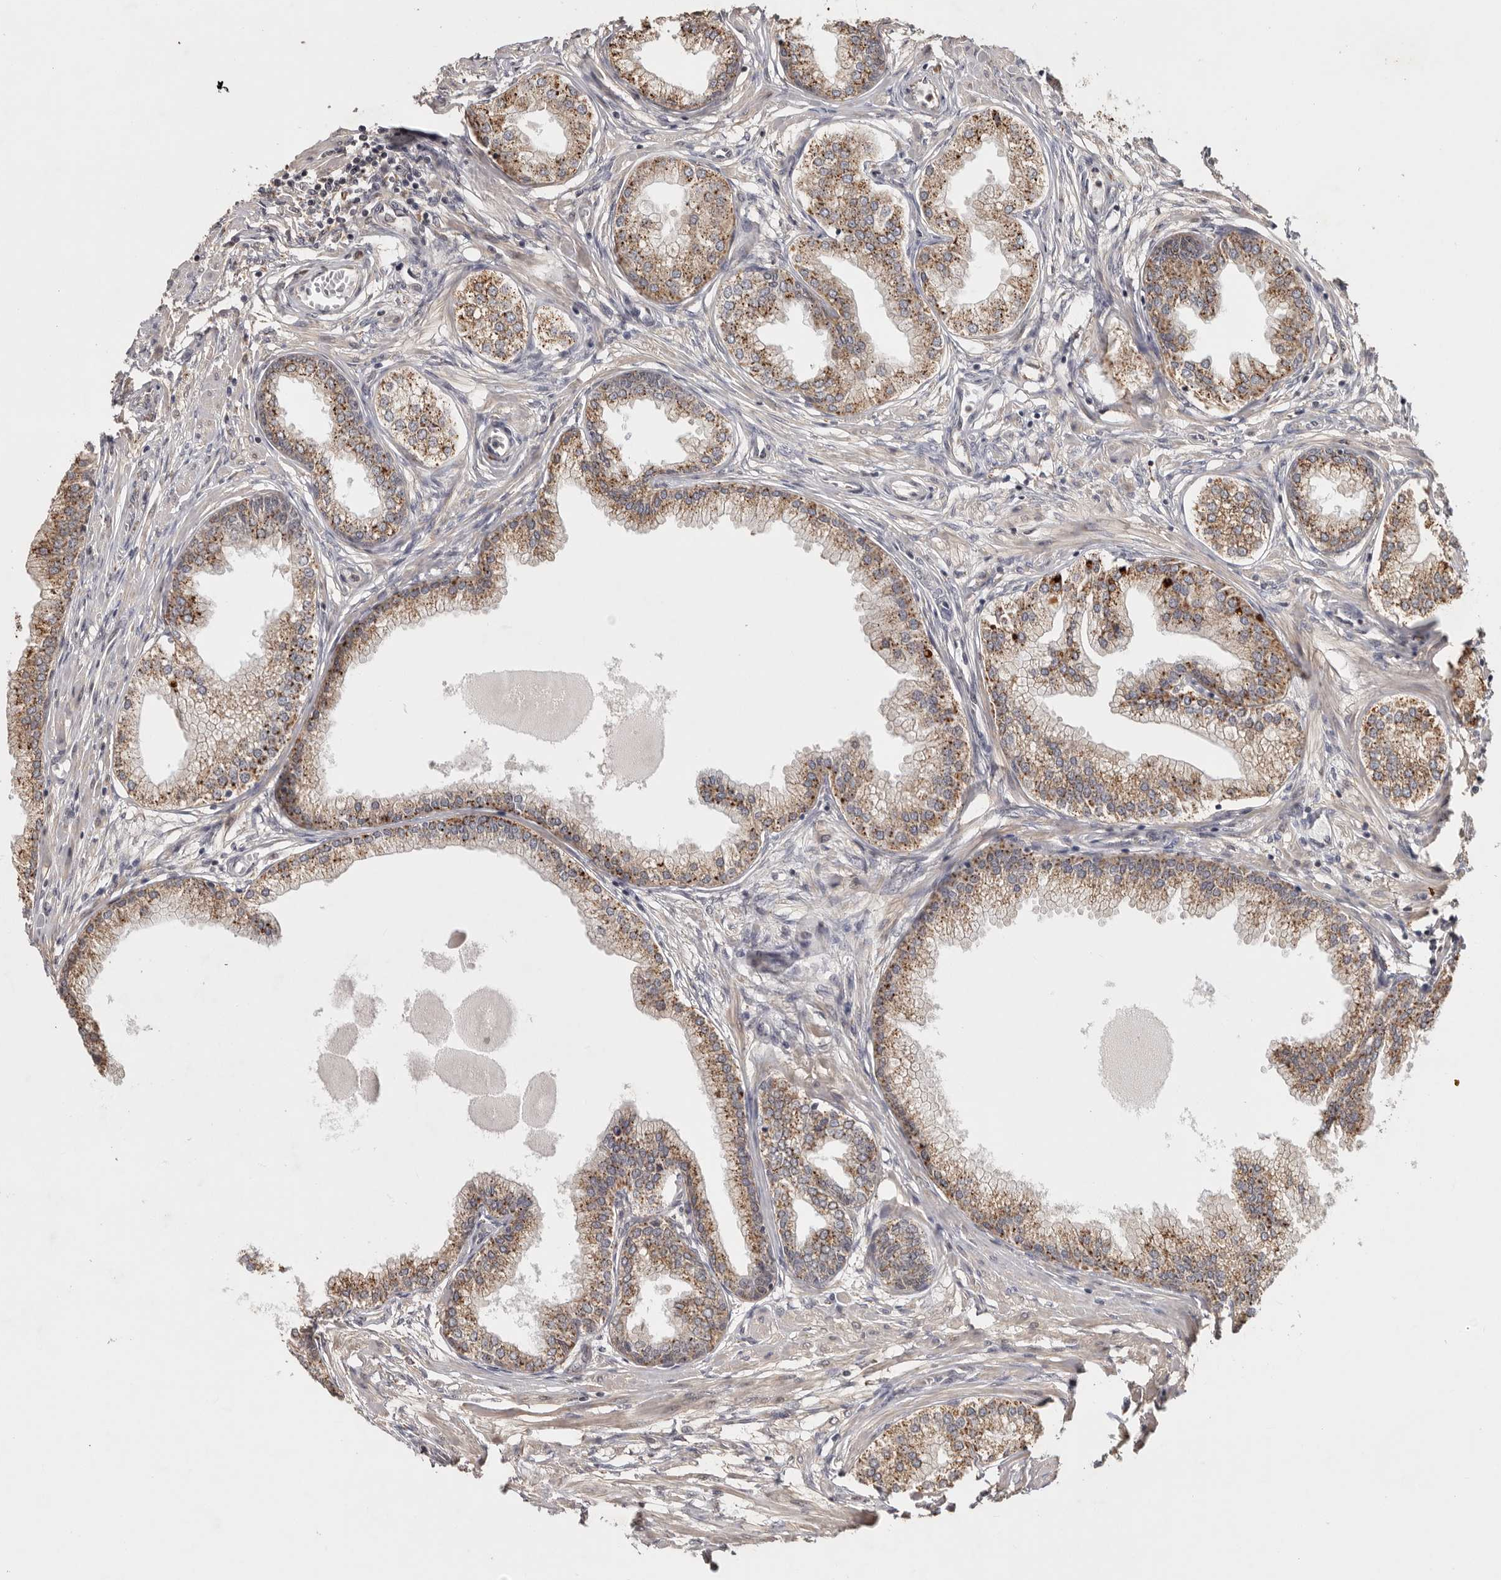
{"staining": {"intensity": "moderate", "quantity": ">75%", "location": "cytoplasmic/membranous,nuclear"}, "tissue": "prostate", "cell_type": "Glandular cells", "image_type": "normal", "snomed": [{"axis": "morphology", "description": "Normal tissue, NOS"}, {"axis": "morphology", "description": "Urothelial carcinoma, Low grade"}, {"axis": "topography", "description": "Urinary bladder"}, {"axis": "topography", "description": "Prostate"}], "caption": "About >75% of glandular cells in benign human prostate show moderate cytoplasmic/membranous,nuclear protein expression as visualized by brown immunohistochemical staining.", "gene": "ZNF83", "patient": {"sex": "male", "age": 60}}